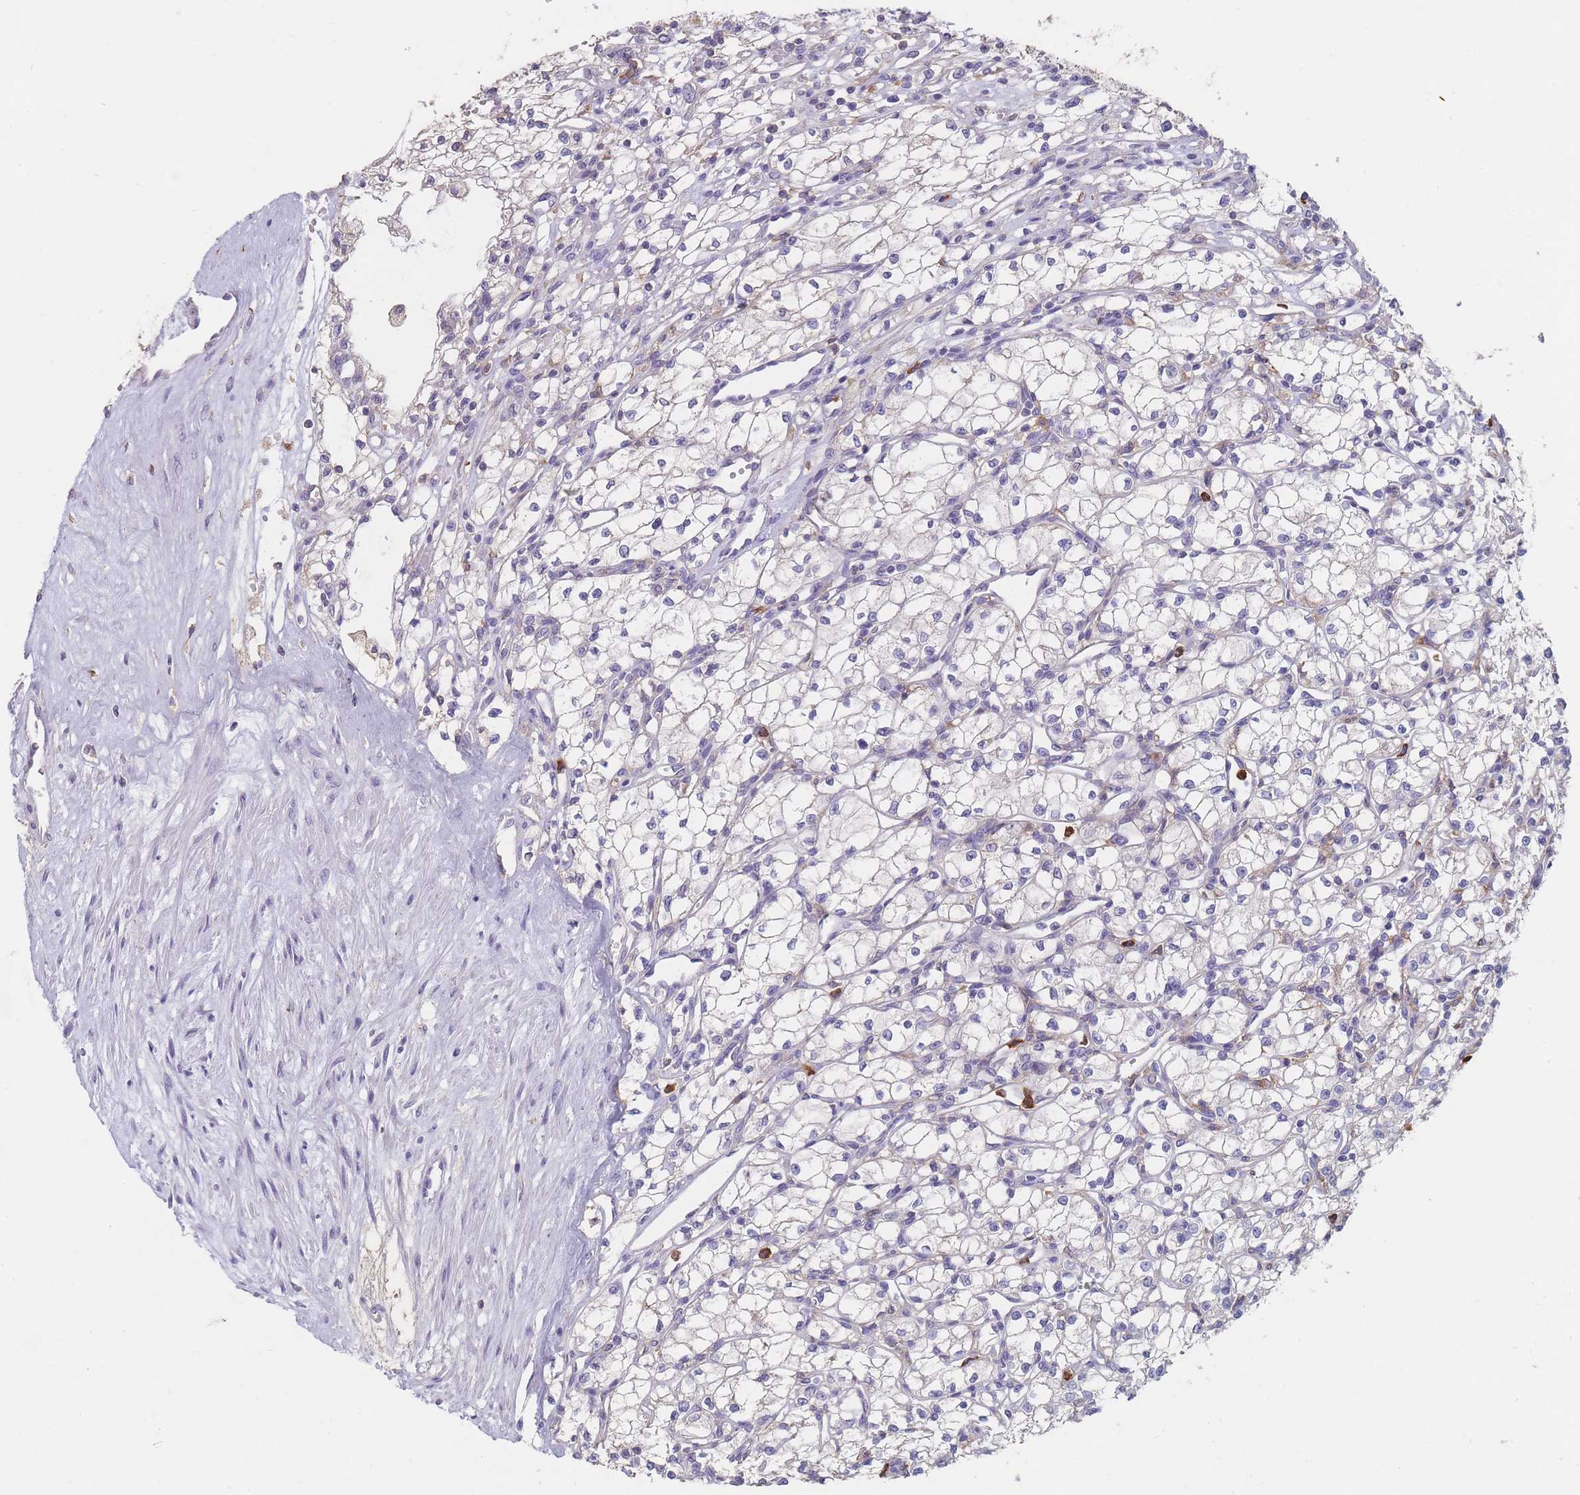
{"staining": {"intensity": "negative", "quantity": "none", "location": "none"}, "tissue": "renal cancer", "cell_type": "Tumor cells", "image_type": "cancer", "snomed": [{"axis": "morphology", "description": "Adenocarcinoma, NOS"}, {"axis": "topography", "description": "Kidney"}], "caption": "This is an IHC micrograph of human adenocarcinoma (renal). There is no expression in tumor cells.", "gene": "CLEC12A", "patient": {"sex": "male", "age": 59}}